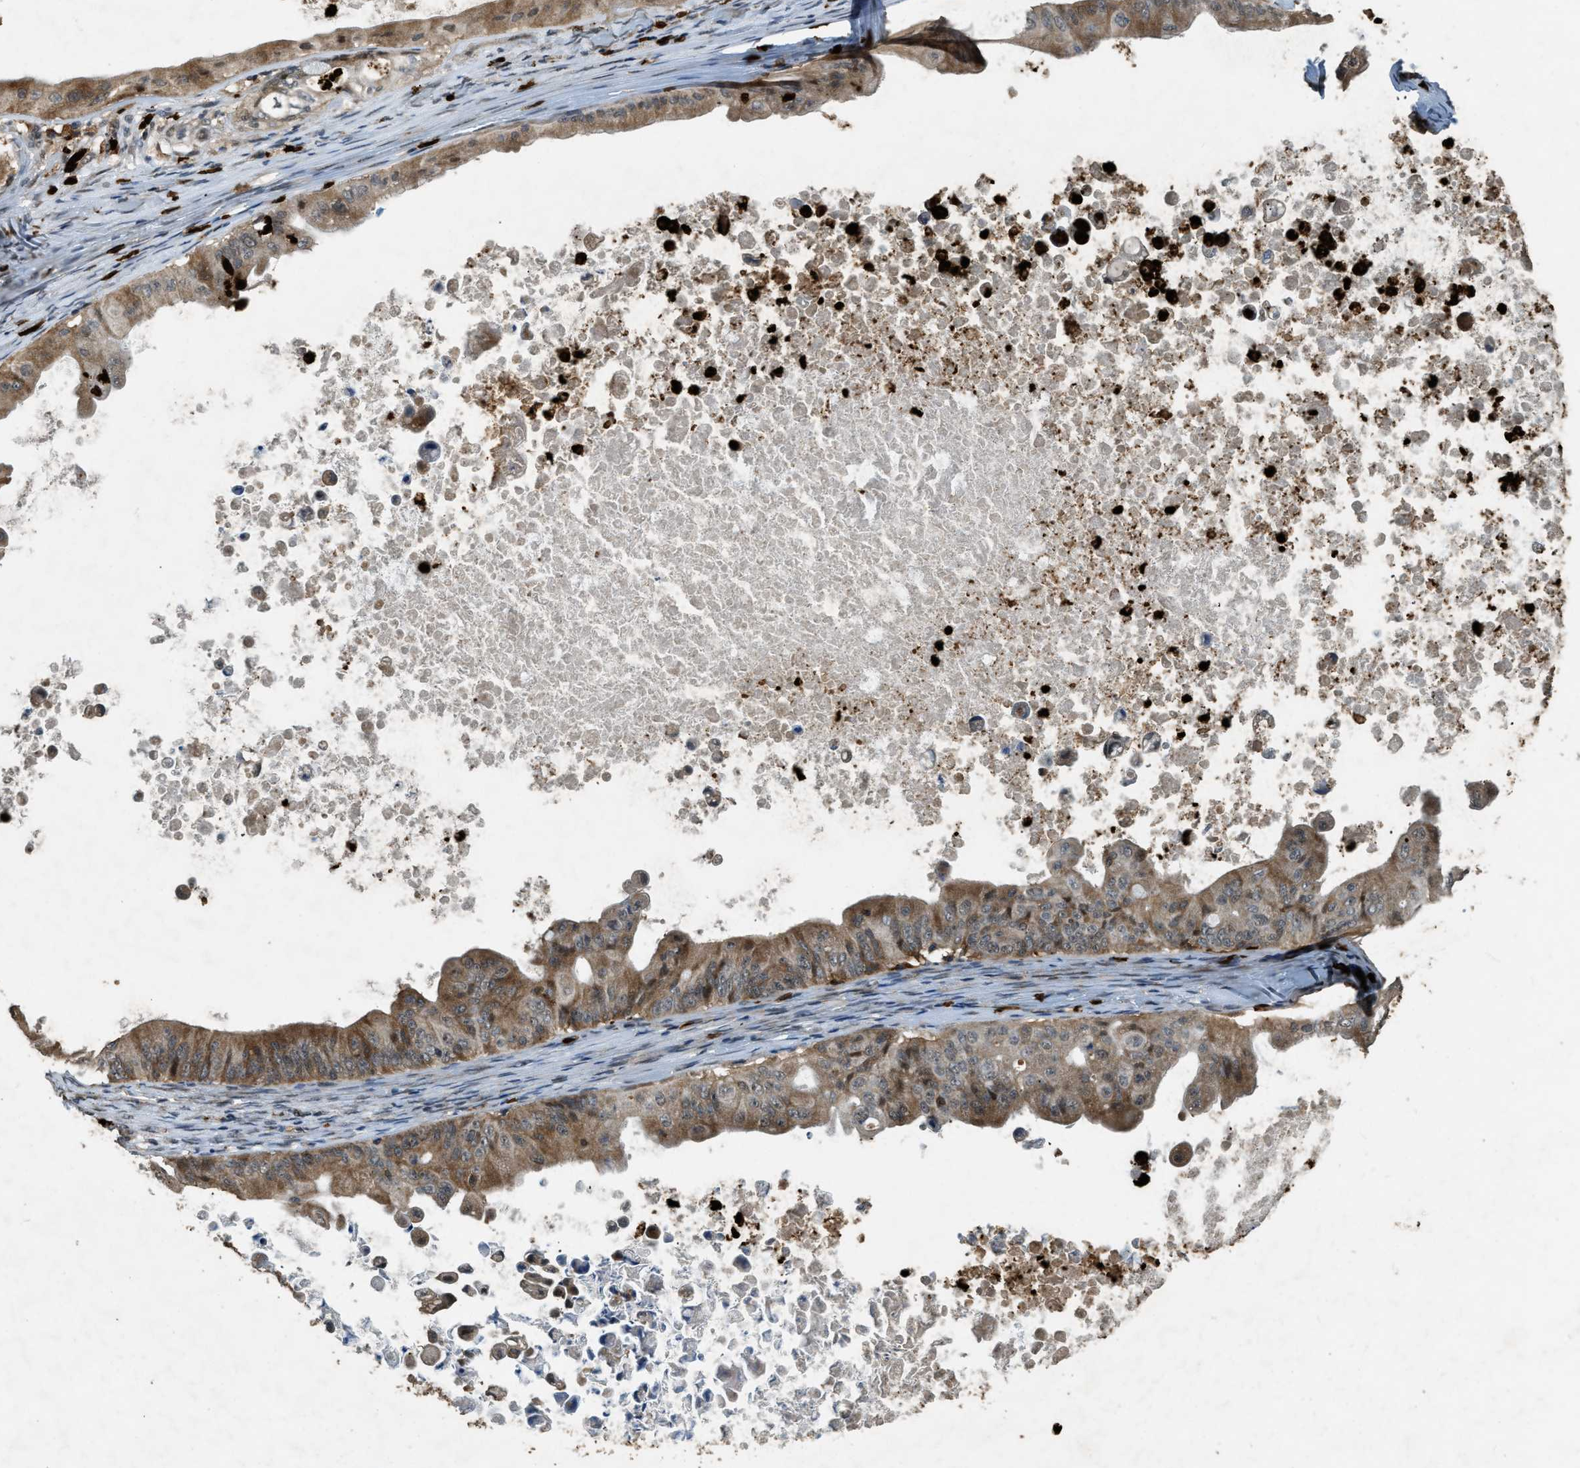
{"staining": {"intensity": "moderate", "quantity": ">75%", "location": "cytoplasmic/membranous"}, "tissue": "ovarian cancer", "cell_type": "Tumor cells", "image_type": "cancer", "snomed": [{"axis": "morphology", "description": "Cystadenocarcinoma, mucinous, NOS"}, {"axis": "topography", "description": "Ovary"}], "caption": "Human ovarian cancer stained with a protein marker reveals moderate staining in tumor cells.", "gene": "RNF141", "patient": {"sex": "female", "age": 37}}